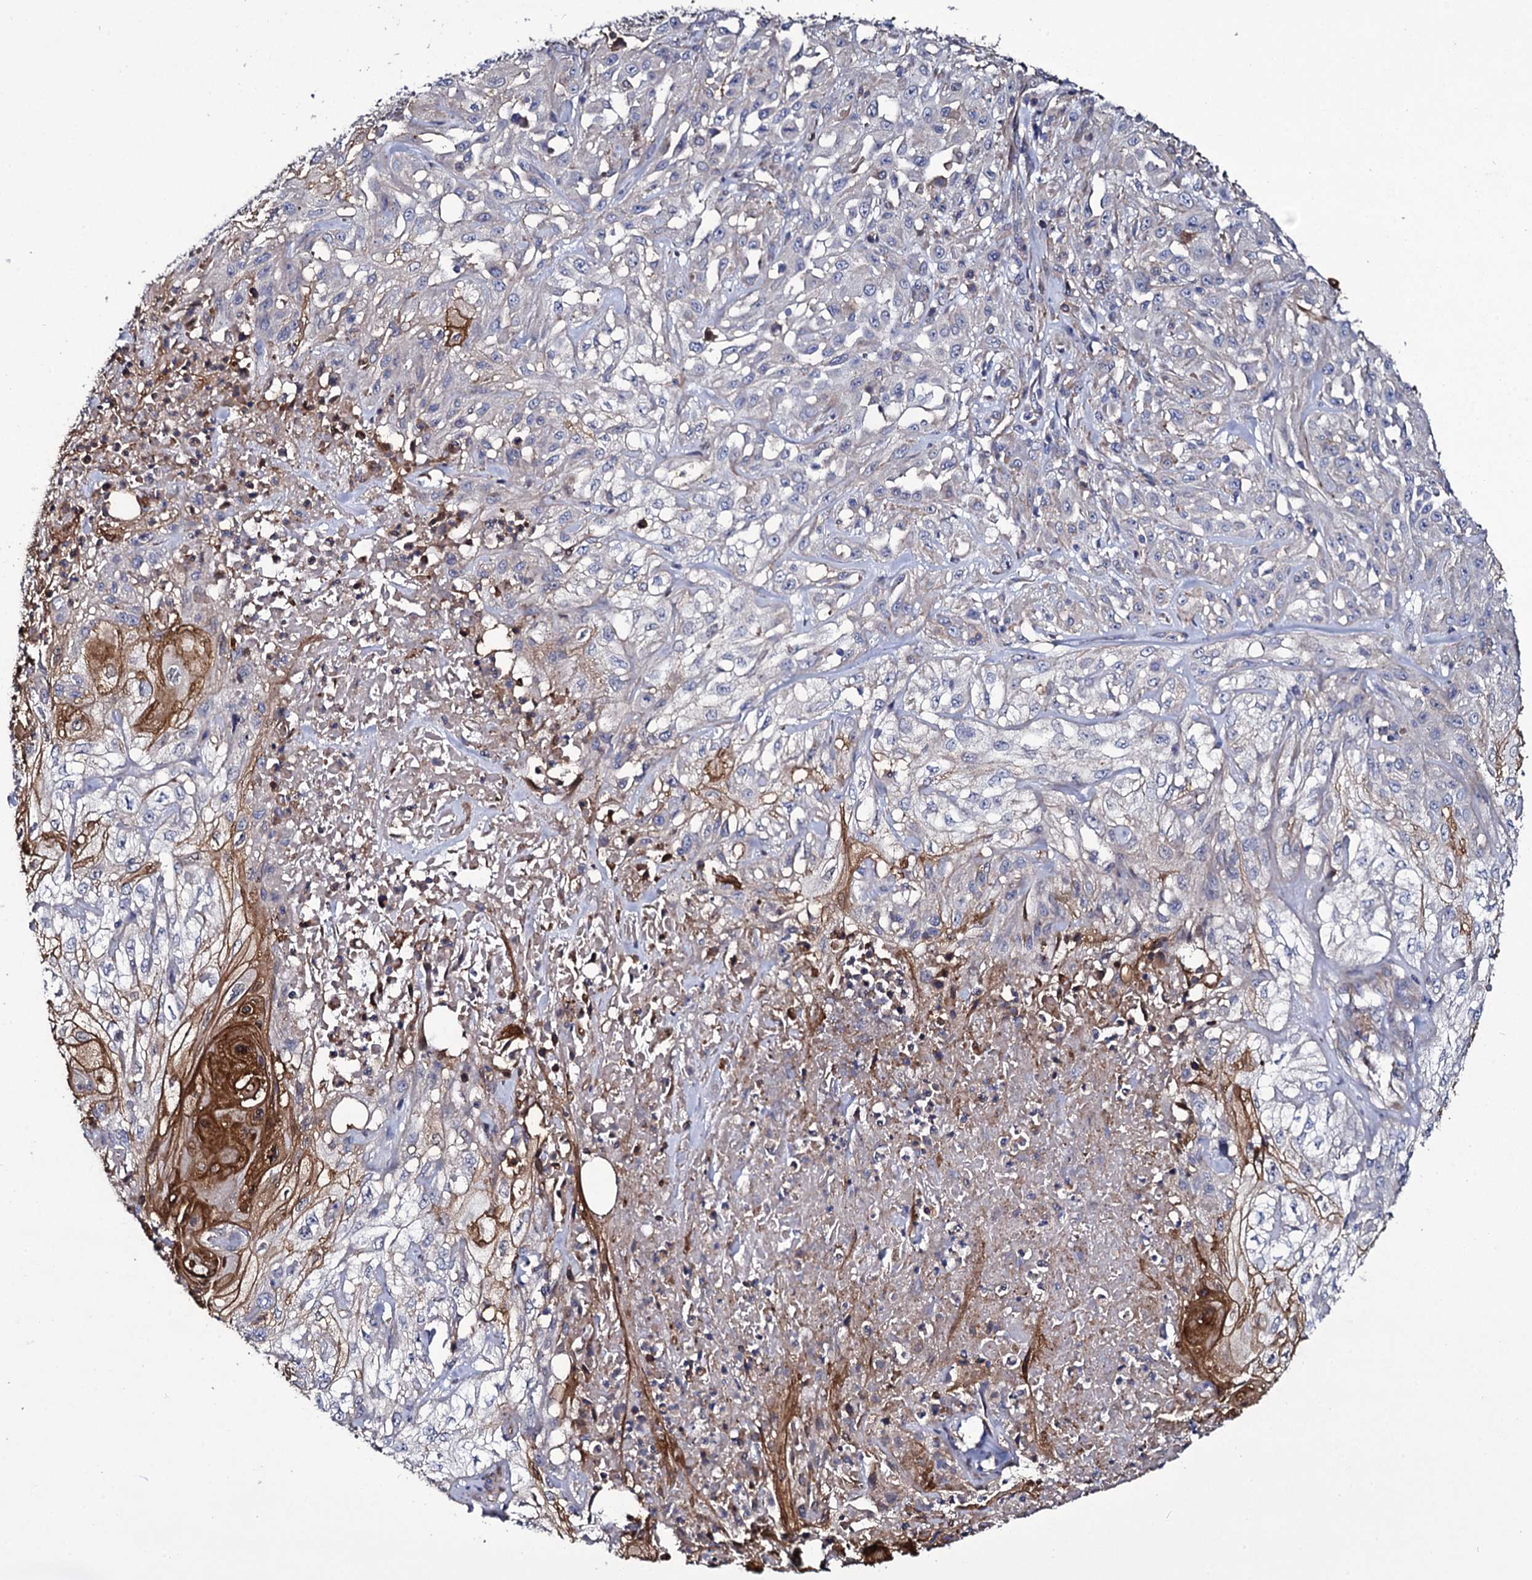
{"staining": {"intensity": "strong", "quantity": "<25%", "location": "cytoplasmic/membranous"}, "tissue": "skin cancer", "cell_type": "Tumor cells", "image_type": "cancer", "snomed": [{"axis": "morphology", "description": "Squamous cell carcinoma, NOS"}, {"axis": "morphology", "description": "Squamous cell carcinoma, metastatic, NOS"}, {"axis": "topography", "description": "Skin"}, {"axis": "topography", "description": "Lymph node"}], "caption": "High-magnification brightfield microscopy of skin cancer stained with DAB (3,3'-diaminobenzidine) (brown) and counterstained with hematoxylin (blue). tumor cells exhibit strong cytoplasmic/membranous staining is identified in approximately<25% of cells.", "gene": "TTC23", "patient": {"sex": "male", "age": 75}}